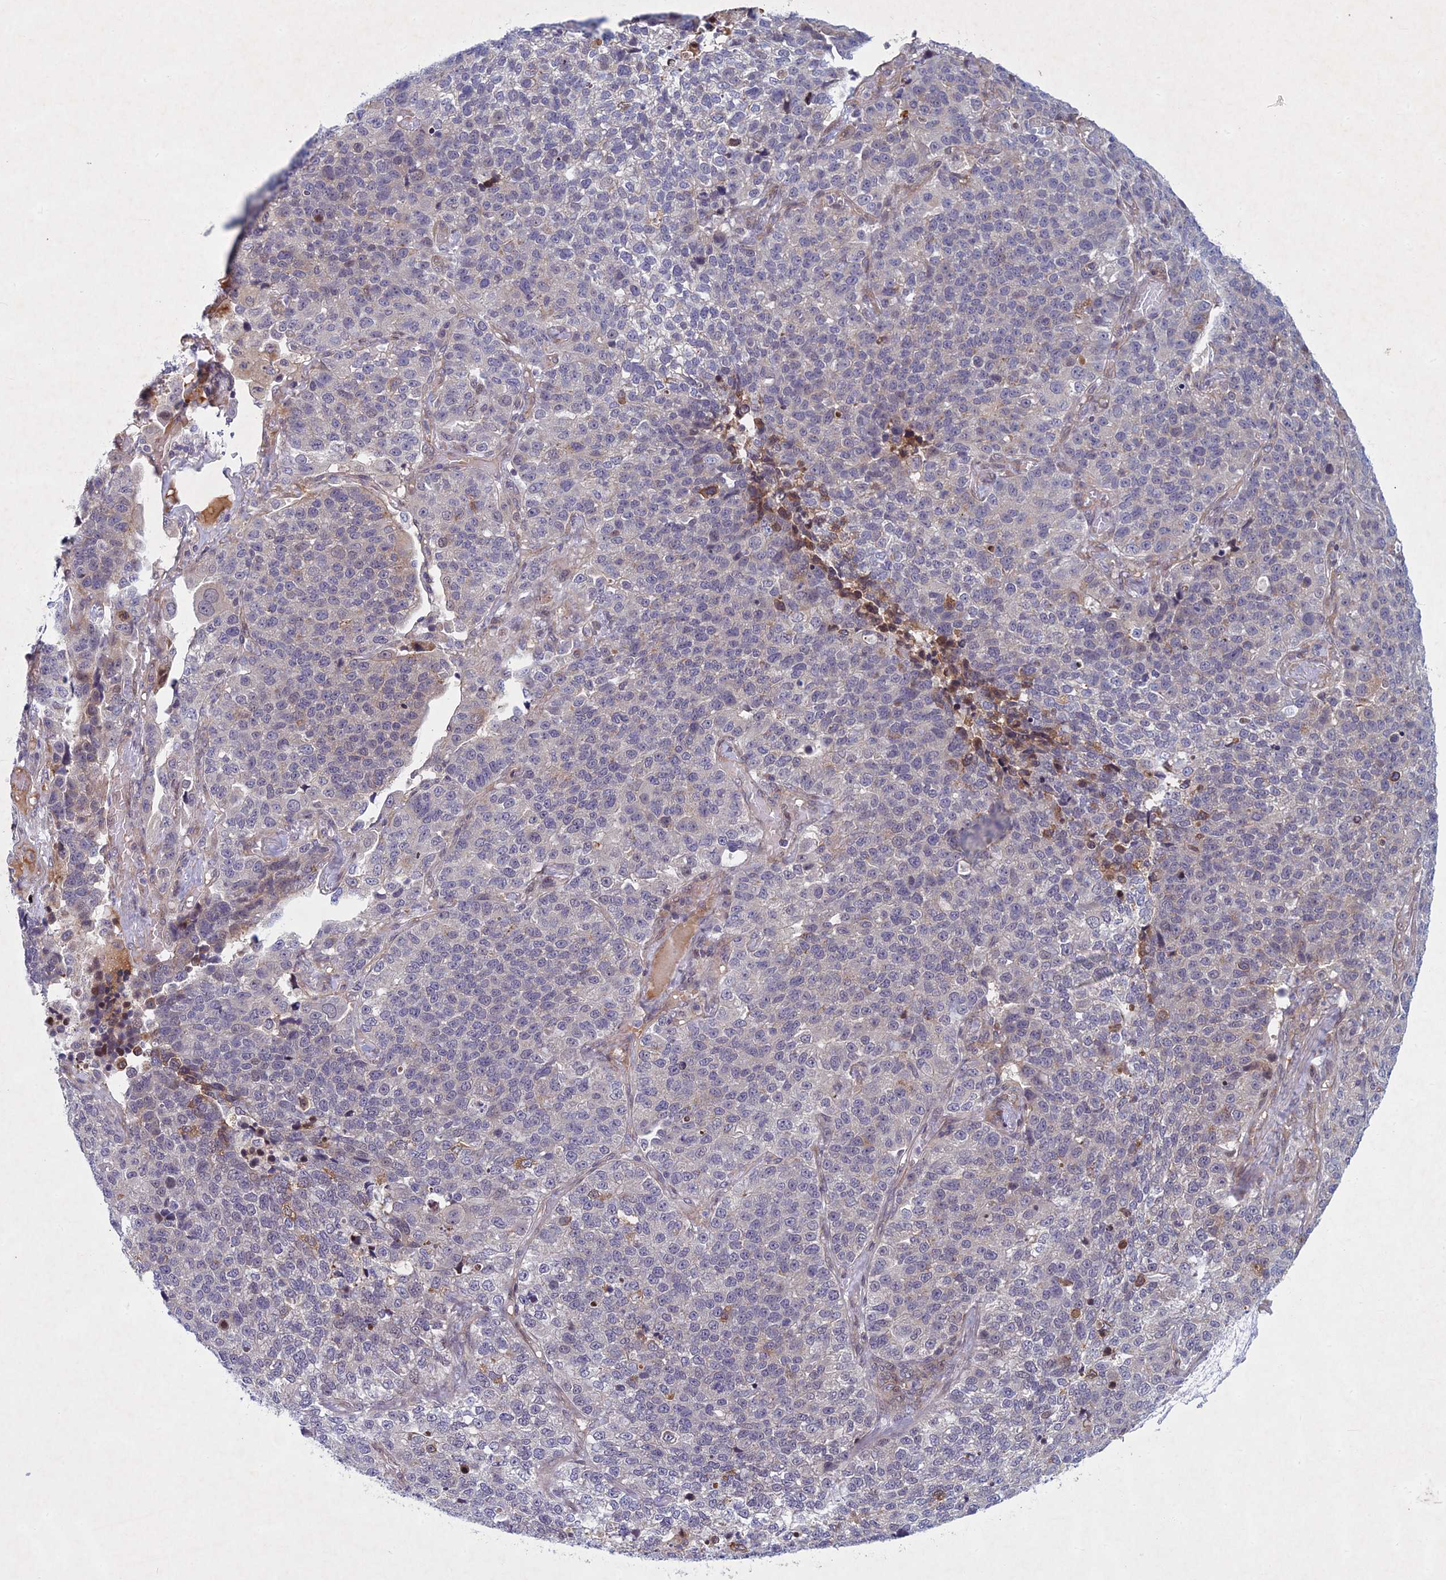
{"staining": {"intensity": "negative", "quantity": "none", "location": "none"}, "tissue": "lung cancer", "cell_type": "Tumor cells", "image_type": "cancer", "snomed": [{"axis": "morphology", "description": "Adenocarcinoma, NOS"}, {"axis": "topography", "description": "Lung"}], "caption": "Immunohistochemistry (IHC) photomicrograph of human lung cancer stained for a protein (brown), which exhibits no expression in tumor cells. Brightfield microscopy of immunohistochemistry stained with DAB (brown) and hematoxylin (blue), captured at high magnification.", "gene": "PTHLH", "patient": {"sex": "male", "age": 49}}